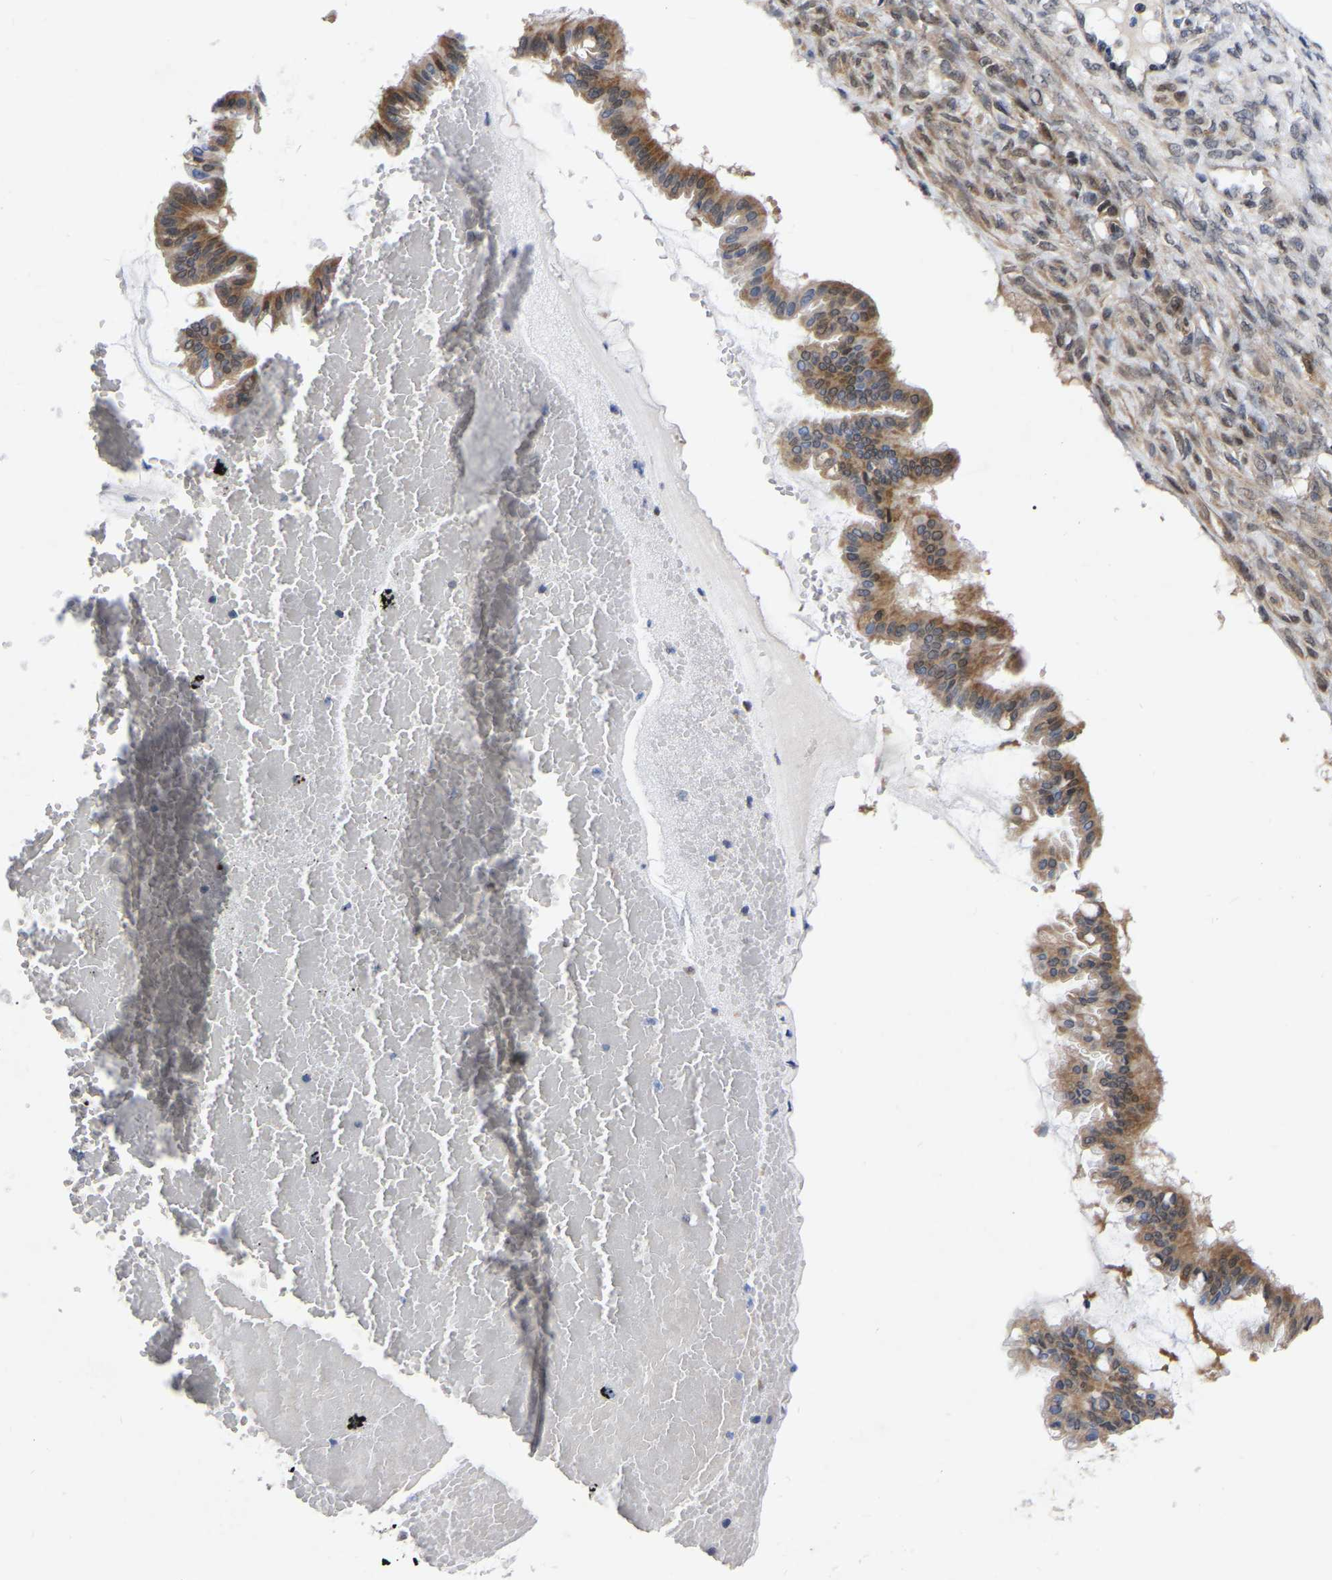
{"staining": {"intensity": "moderate", "quantity": ">75%", "location": "cytoplasmic/membranous,nuclear"}, "tissue": "ovarian cancer", "cell_type": "Tumor cells", "image_type": "cancer", "snomed": [{"axis": "morphology", "description": "Cystadenocarcinoma, mucinous, NOS"}, {"axis": "topography", "description": "Ovary"}], "caption": "Protein staining exhibits moderate cytoplasmic/membranous and nuclear expression in about >75% of tumor cells in ovarian cancer.", "gene": "UBE4B", "patient": {"sex": "female", "age": 73}}